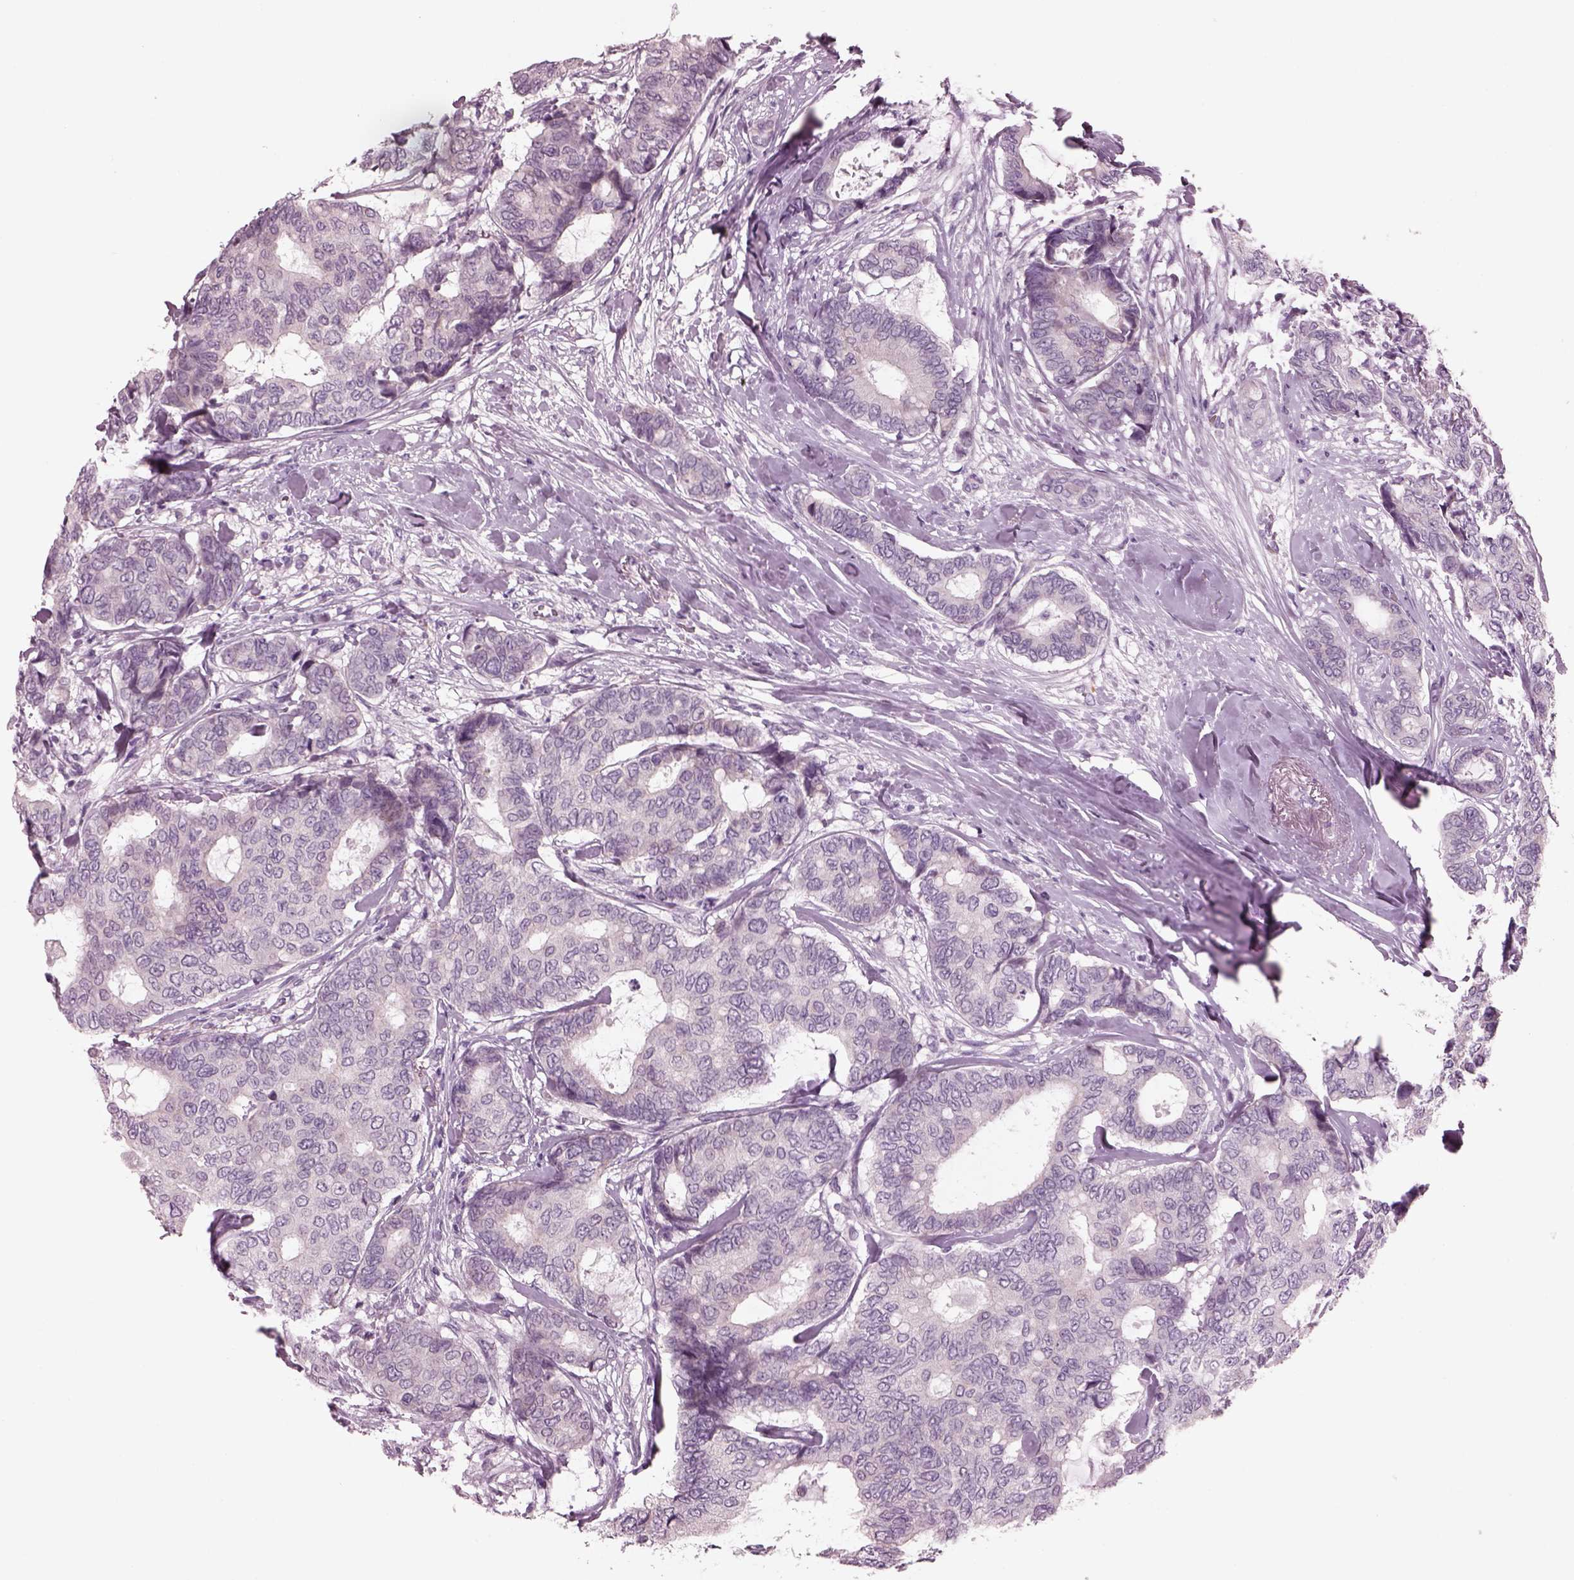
{"staining": {"intensity": "negative", "quantity": "none", "location": "none"}, "tissue": "breast cancer", "cell_type": "Tumor cells", "image_type": "cancer", "snomed": [{"axis": "morphology", "description": "Duct carcinoma"}, {"axis": "topography", "description": "Breast"}], "caption": "This is an immunohistochemistry (IHC) image of infiltrating ductal carcinoma (breast). There is no positivity in tumor cells.", "gene": "CYLC1", "patient": {"sex": "female", "age": 75}}